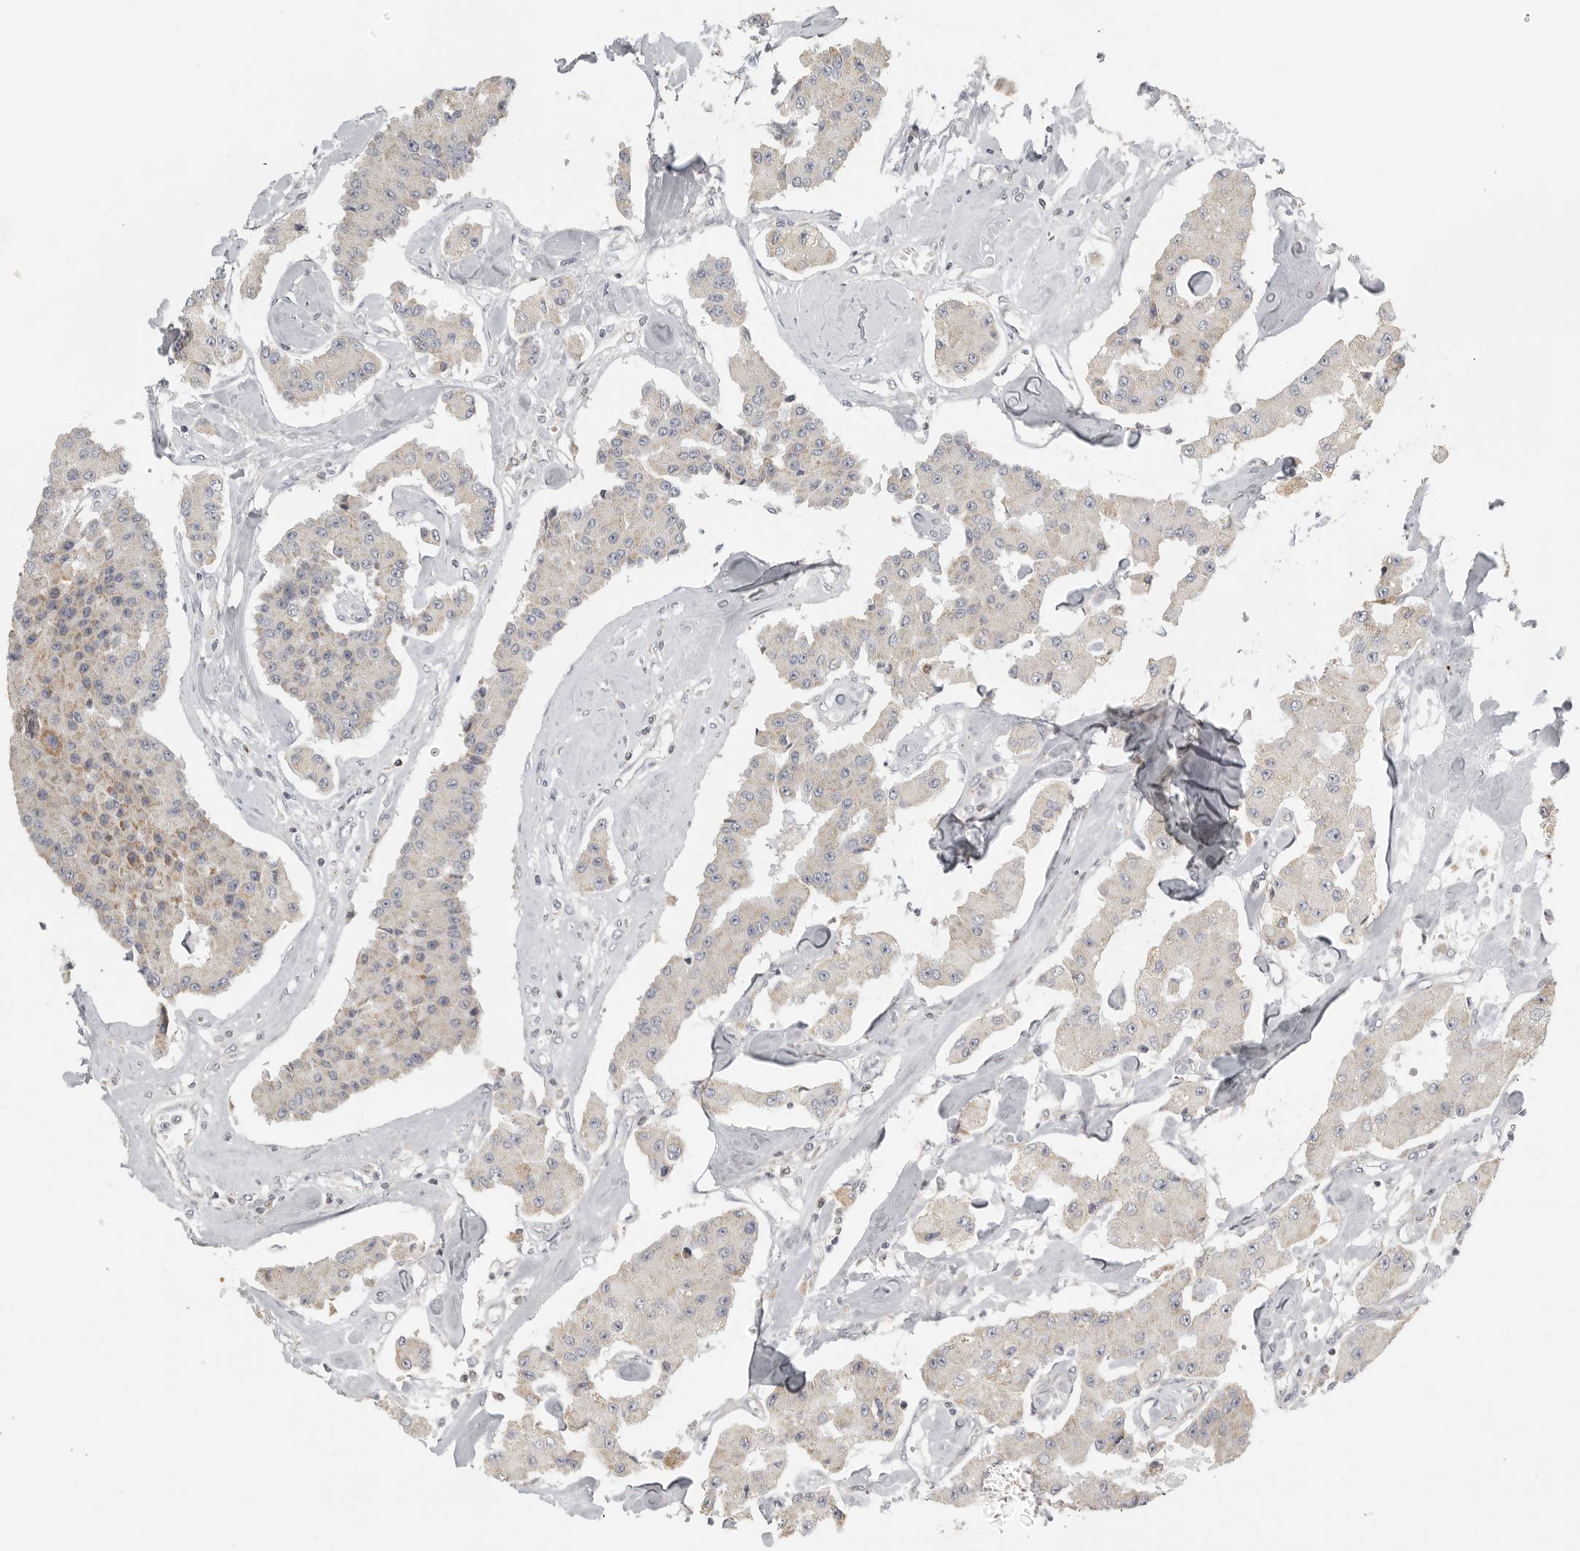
{"staining": {"intensity": "weak", "quantity": "<25%", "location": "cytoplasmic/membranous"}, "tissue": "carcinoid", "cell_type": "Tumor cells", "image_type": "cancer", "snomed": [{"axis": "morphology", "description": "Carcinoid, malignant, NOS"}, {"axis": "topography", "description": "Pancreas"}], "caption": "Tumor cells are negative for protein expression in human carcinoid (malignant).", "gene": "RXFP3", "patient": {"sex": "male", "age": 41}}